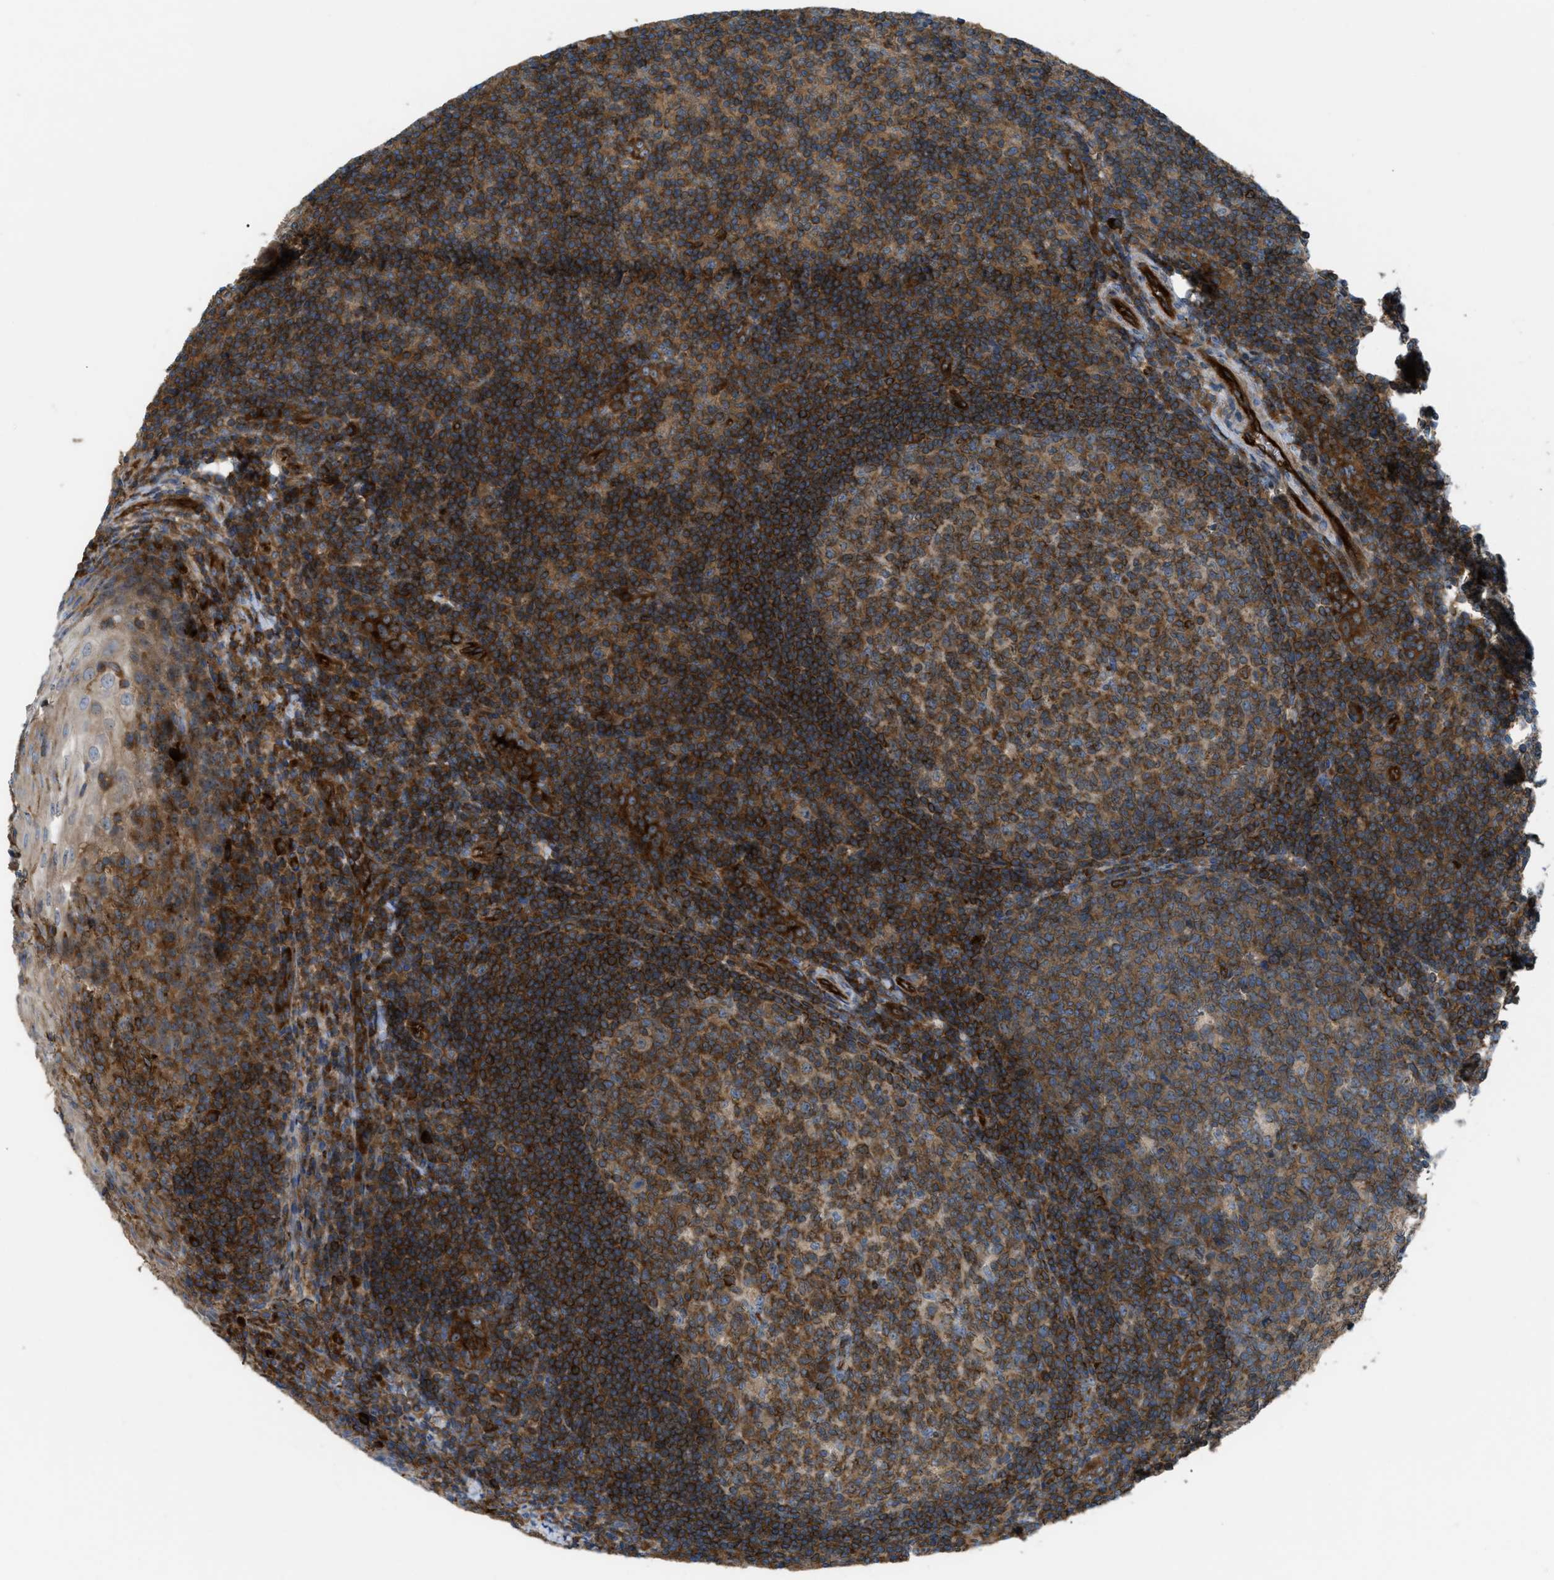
{"staining": {"intensity": "moderate", "quantity": ">75%", "location": "cytoplasmic/membranous"}, "tissue": "tonsil", "cell_type": "Germinal center cells", "image_type": "normal", "snomed": [{"axis": "morphology", "description": "Normal tissue, NOS"}, {"axis": "topography", "description": "Tonsil"}], "caption": "Moderate cytoplasmic/membranous expression is seen in approximately >75% of germinal center cells in normal tonsil. (DAB IHC with brightfield microscopy, high magnification).", "gene": "ATP2A3", "patient": {"sex": "male", "age": 37}}